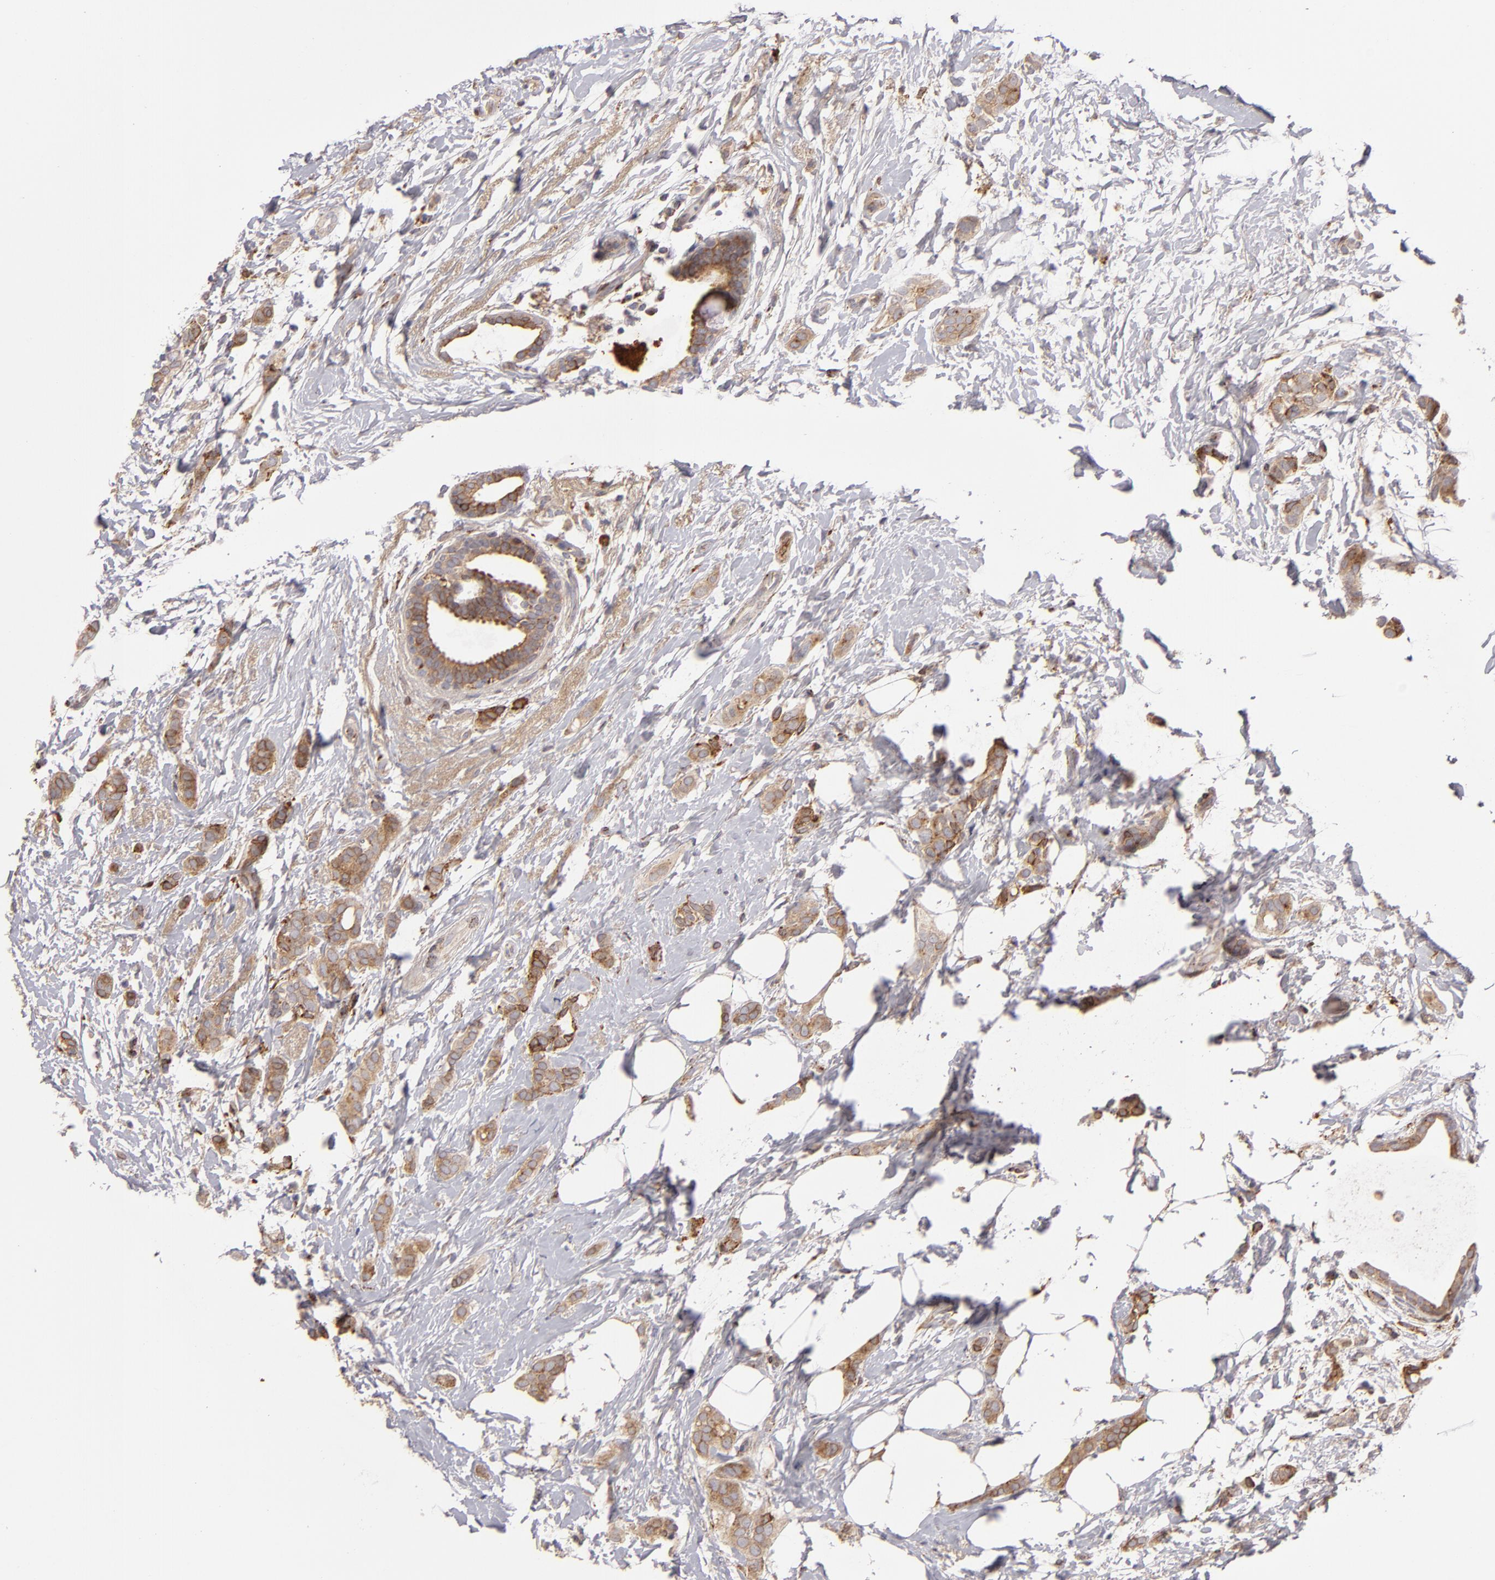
{"staining": {"intensity": "moderate", "quantity": ">75%", "location": "cytoplasmic/membranous"}, "tissue": "breast cancer", "cell_type": "Tumor cells", "image_type": "cancer", "snomed": [{"axis": "morphology", "description": "Duct carcinoma"}, {"axis": "topography", "description": "Breast"}], "caption": "This is a histology image of immunohistochemistry (IHC) staining of breast infiltrating ductal carcinoma, which shows moderate positivity in the cytoplasmic/membranous of tumor cells.", "gene": "CFB", "patient": {"sex": "female", "age": 54}}